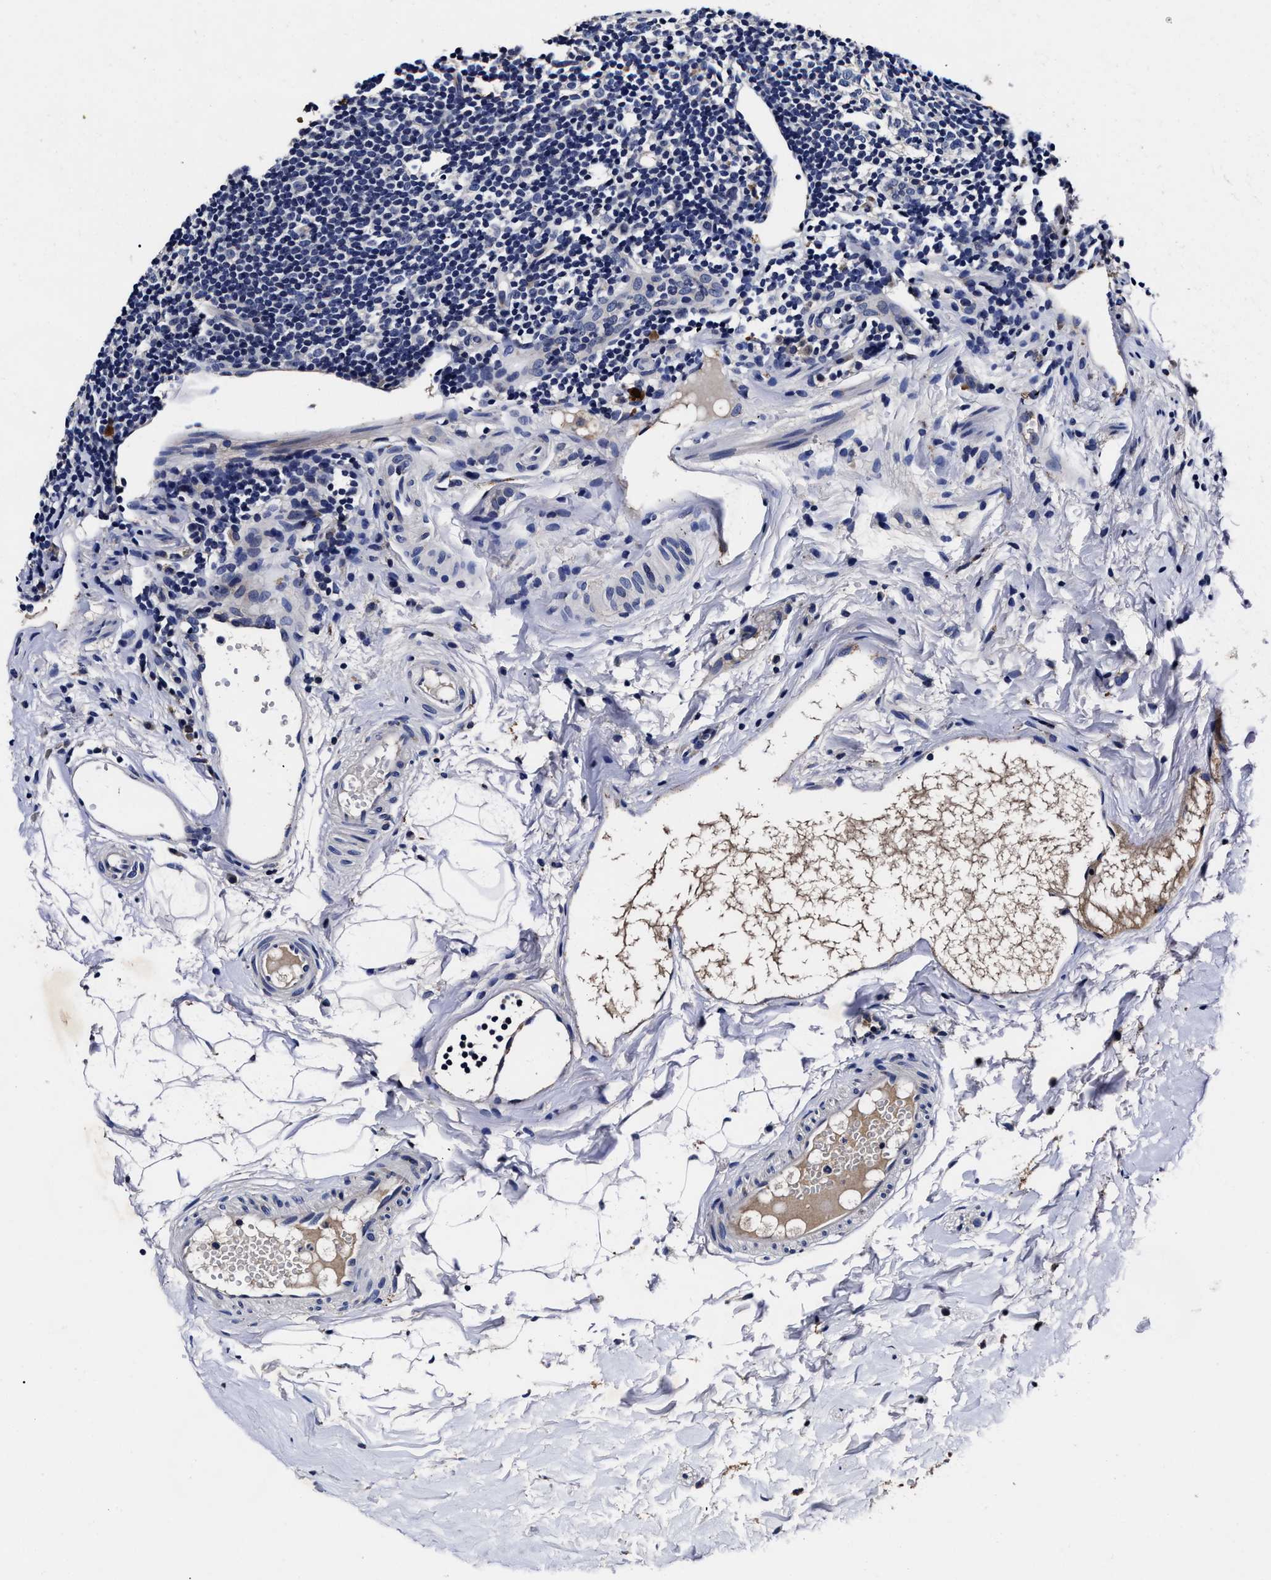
{"staining": {"intensity": "strong", "quantity": "<25%", "location": "cytoplasmic/membranous"}, "tissue": "appendix", "cell_type": "Glandular cells", "image_type": "normal", "snomed": [{"axis": "morphology", "description": "Normal tissue, NOS"}, {"axis": "topography", "description": "Appendix"}], "caption": "This histopathology image demonstrates immunohistochemistry staining of normal appendix, with medium strong cytoplasmic/membranous expression in about <25% of glandular cells.", "gene": "OLFML2A", "patient": {"sex": "female", "age": 20}}